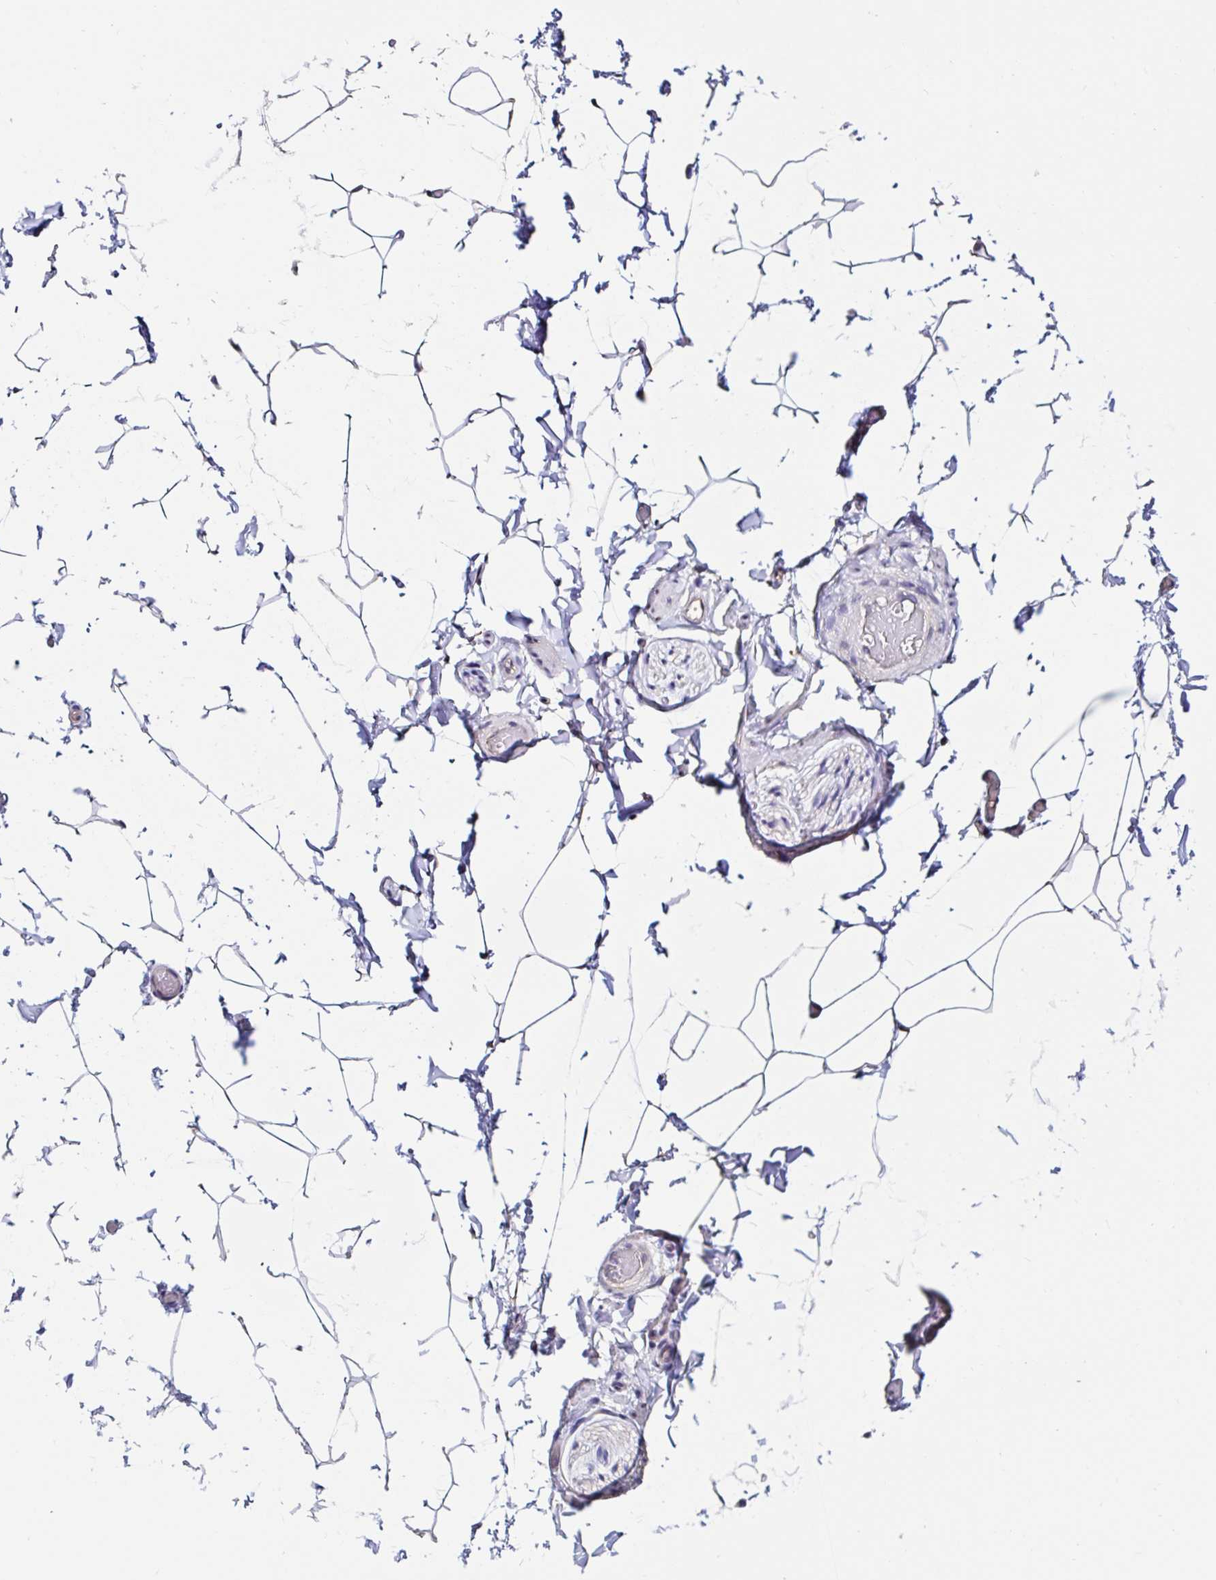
{"staining": {"intensity": "negative", "quantity": "none", "location": "none"}, "tissue": "adipose tissue", "cell_type": "Adipocytes", "image_type": "normal", "snomed": [{"axis": "morphology", "description": "Normal tissue, NOS"}, {"axis": "topography", "description": "Epididymis"}, {"axis": "topography", "description": "Peripheral nerve tissue"}], "caption": "Protein analysis of normal adipose tissue reveals no significant expression in adipocytes. (Brightfield microscopy of DAB (3,3'-diaminobenzidine) immunohistochemistry at high magnification).", "gene": "RSRP1", "patient": {"sex": "male", "age": 32}}